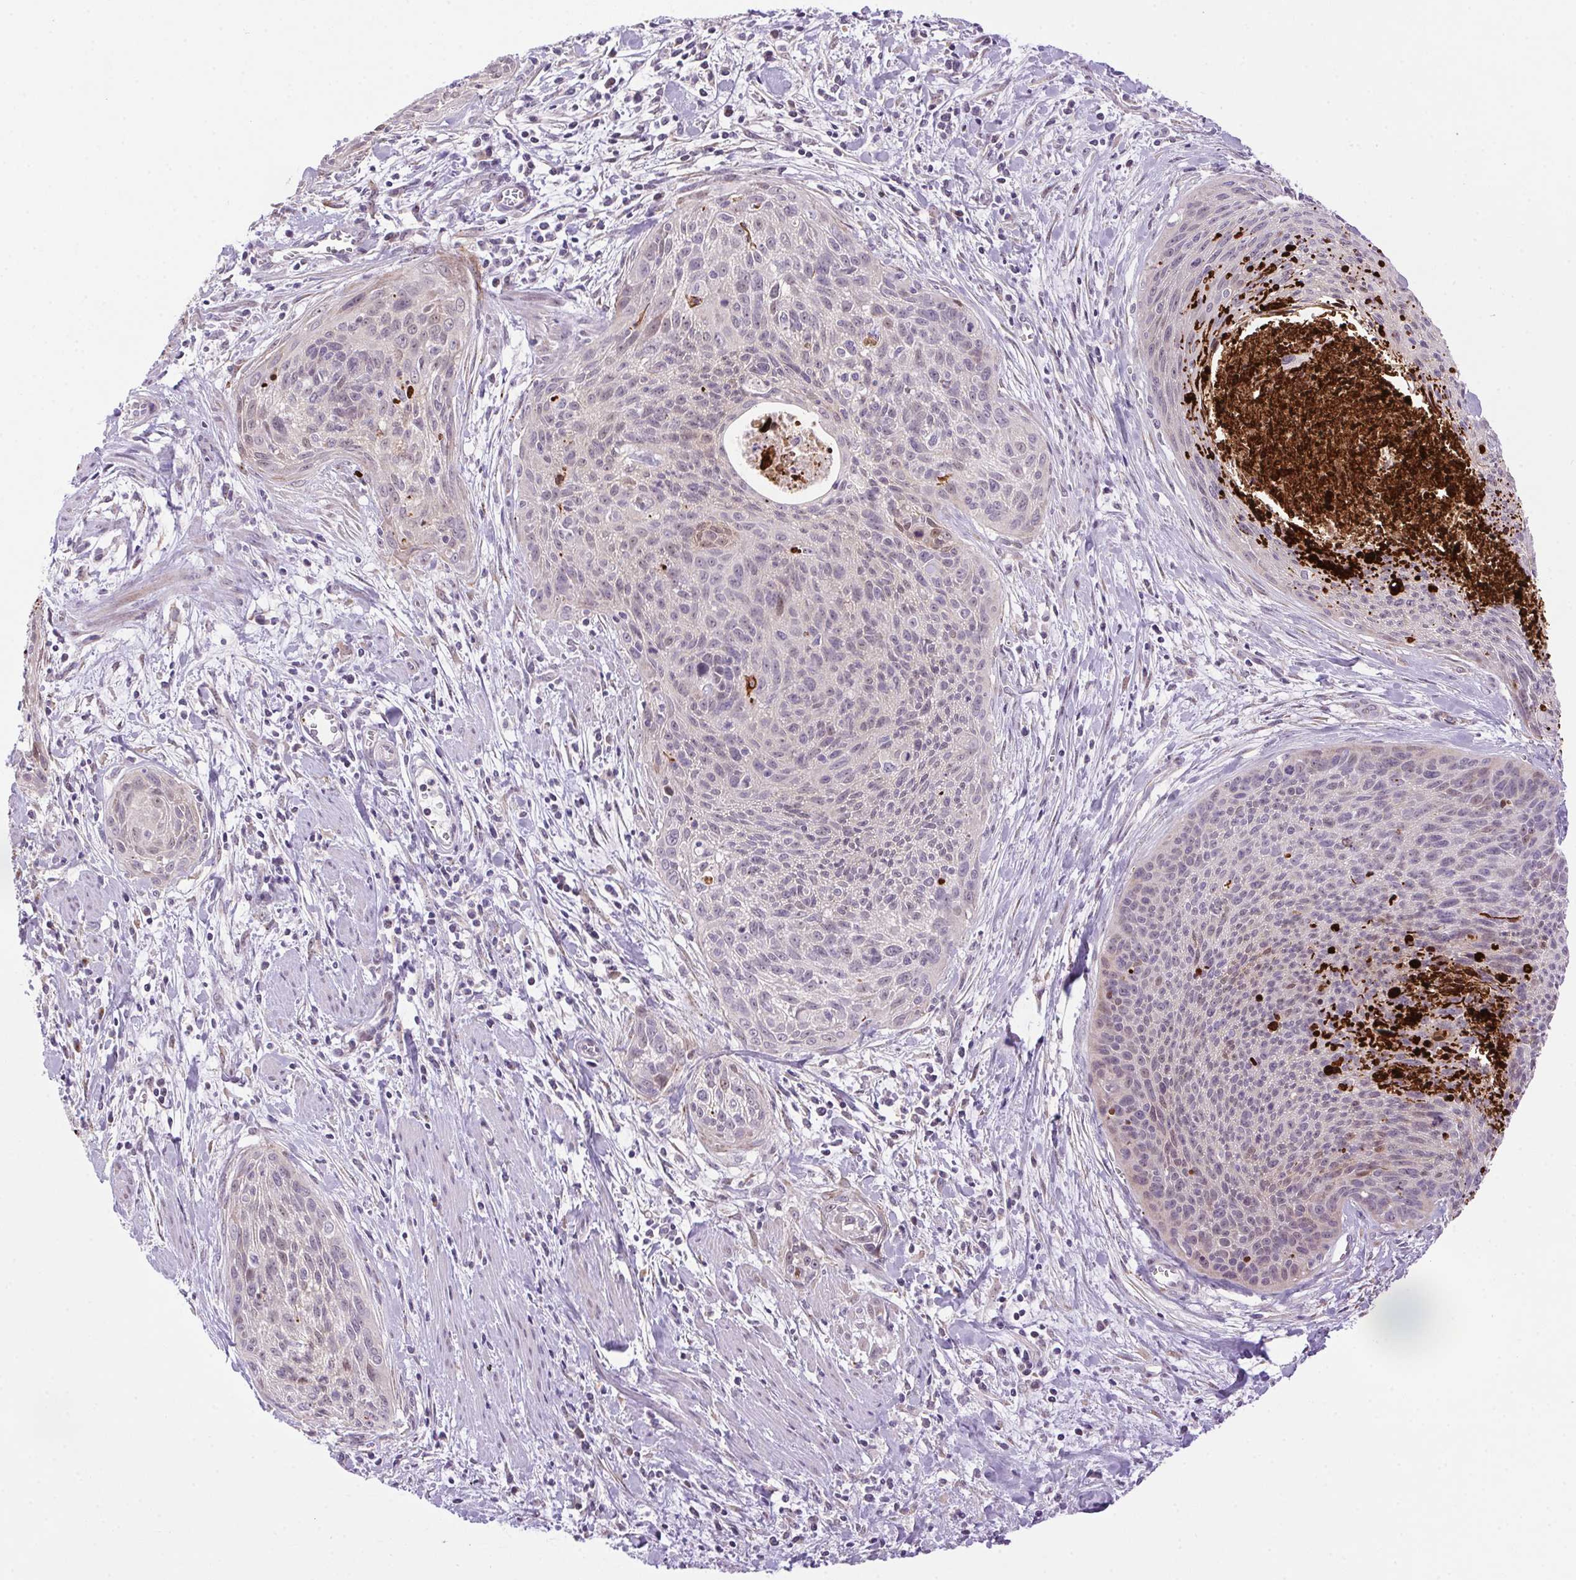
{"staining": {"intensity": "weak", "quantity": "<25%", "location": "nuclear"}, "tissue": "cervical cancer", "cell_type": "Tumor cells", "image_type": "cancer", "snomed": [{"axis": "morphology", "description": "Squamous cell carcinoma, NOS"}, {"axis": "topography", "description": "Cervix"}], "caption": "A high-resolution micrograph shows immunohistochemistry (IHC) staining of cervical cancer, which demonstrates no significant positivity in tumor cells.", "gene": "LRRTM1", "patient": {"sex": "female", "age": 55}}